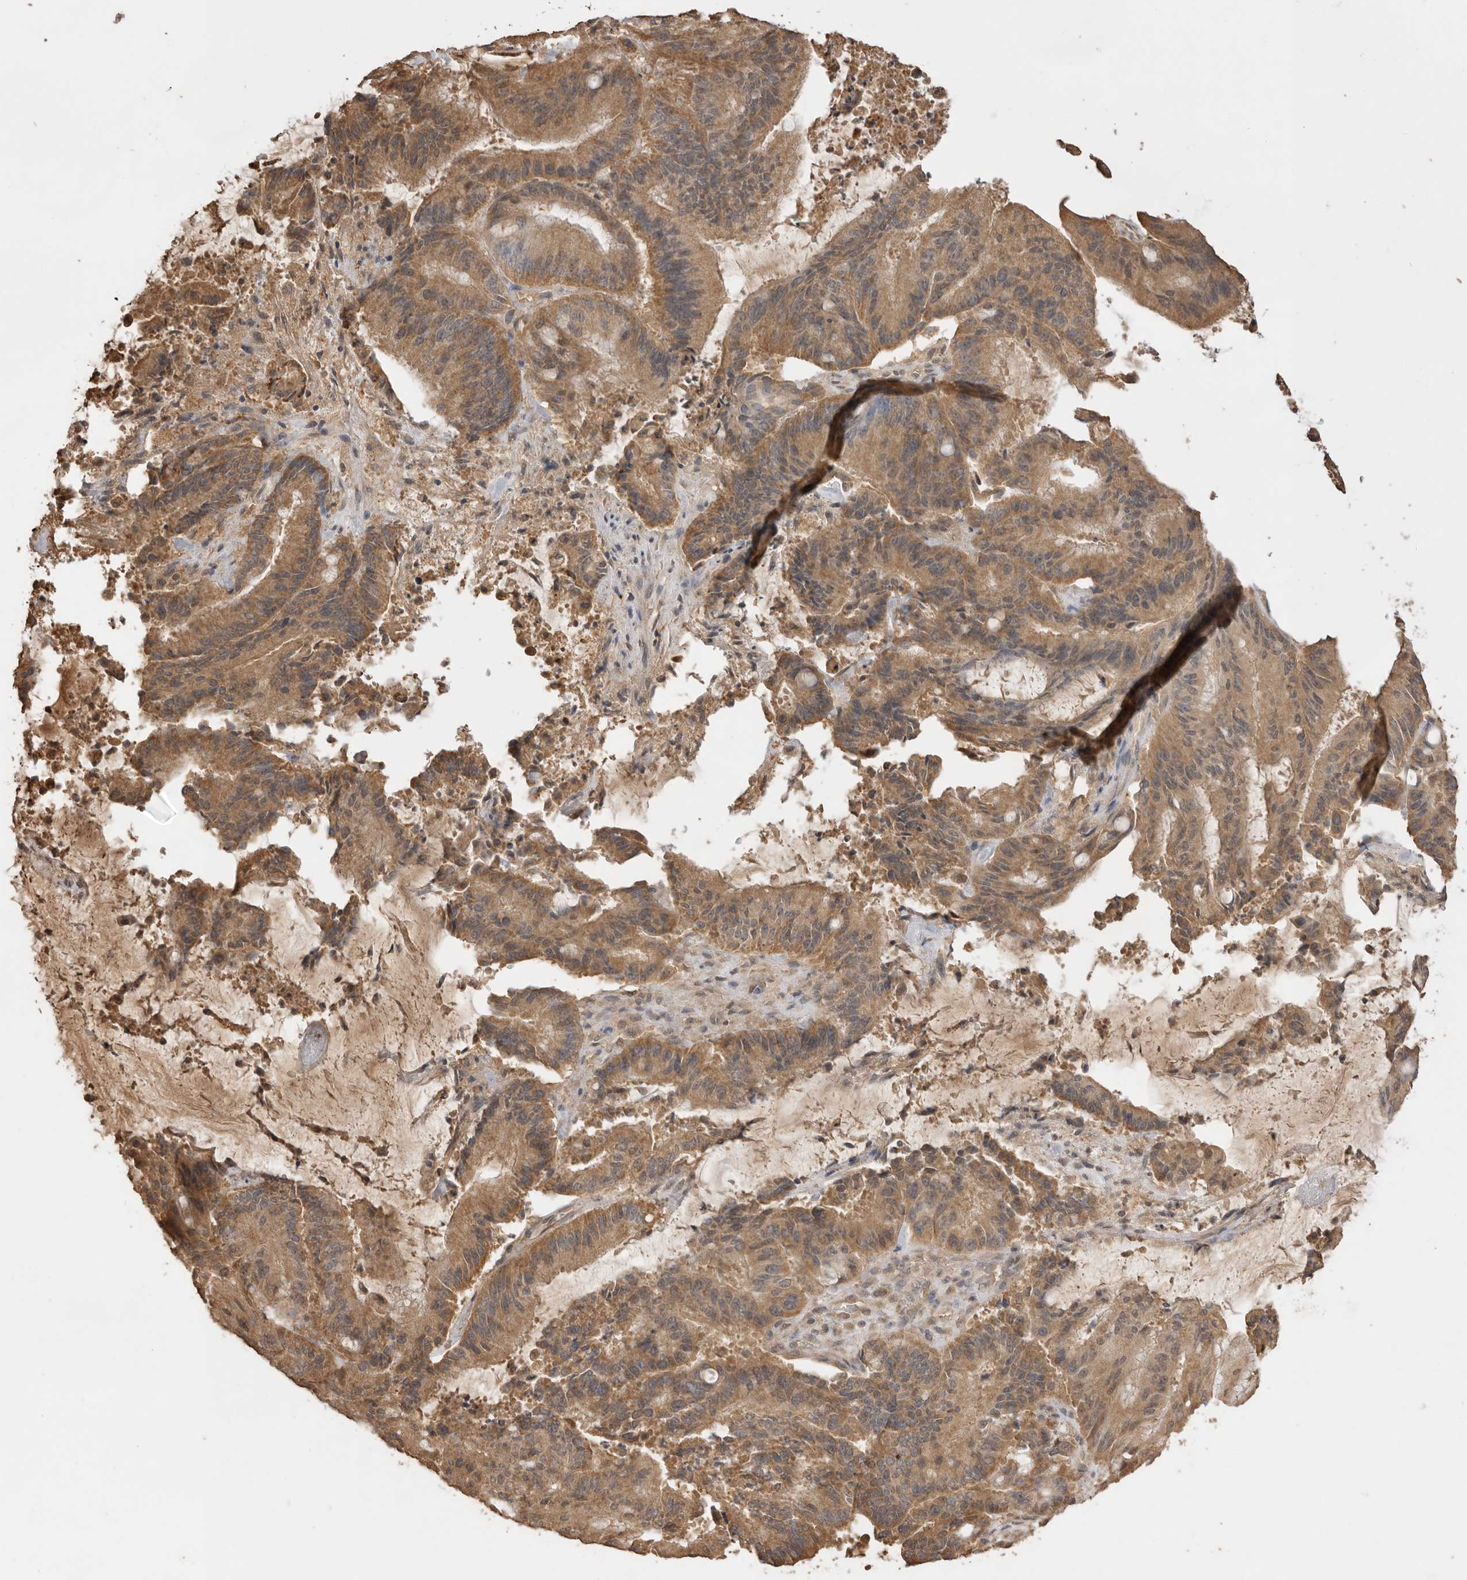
{"staining": {"intensity": "moderate", "quantity": ">75%", "location": "cytoplasmic/membranous"}, "tissue": "liver cancer", "cell_type": "Tumor cells", "image_type": "cancer", "snomed": [{"axis": "morphology", "description": "Normal tissue, NOS"}, {"axis": "morphology", "description": "Cholangiocarcinoma"}, {"axis": "topography", "description": "Liver"}, {"axis": "topography", "description": "Peripheral nerve tissue"}], "caption": "Tumor cells exhibit medium levels of moderate cytoplasmic/membranous positivity in approximately >75% of cells in liver cholangiocarcinoma. The protein is stained brown, and the nuclei are stained in blue (DAB IHC with brightfield microscopy, high magnification).", "gene": "JAG2", "patient": {"sex": "female", "age": 73}}